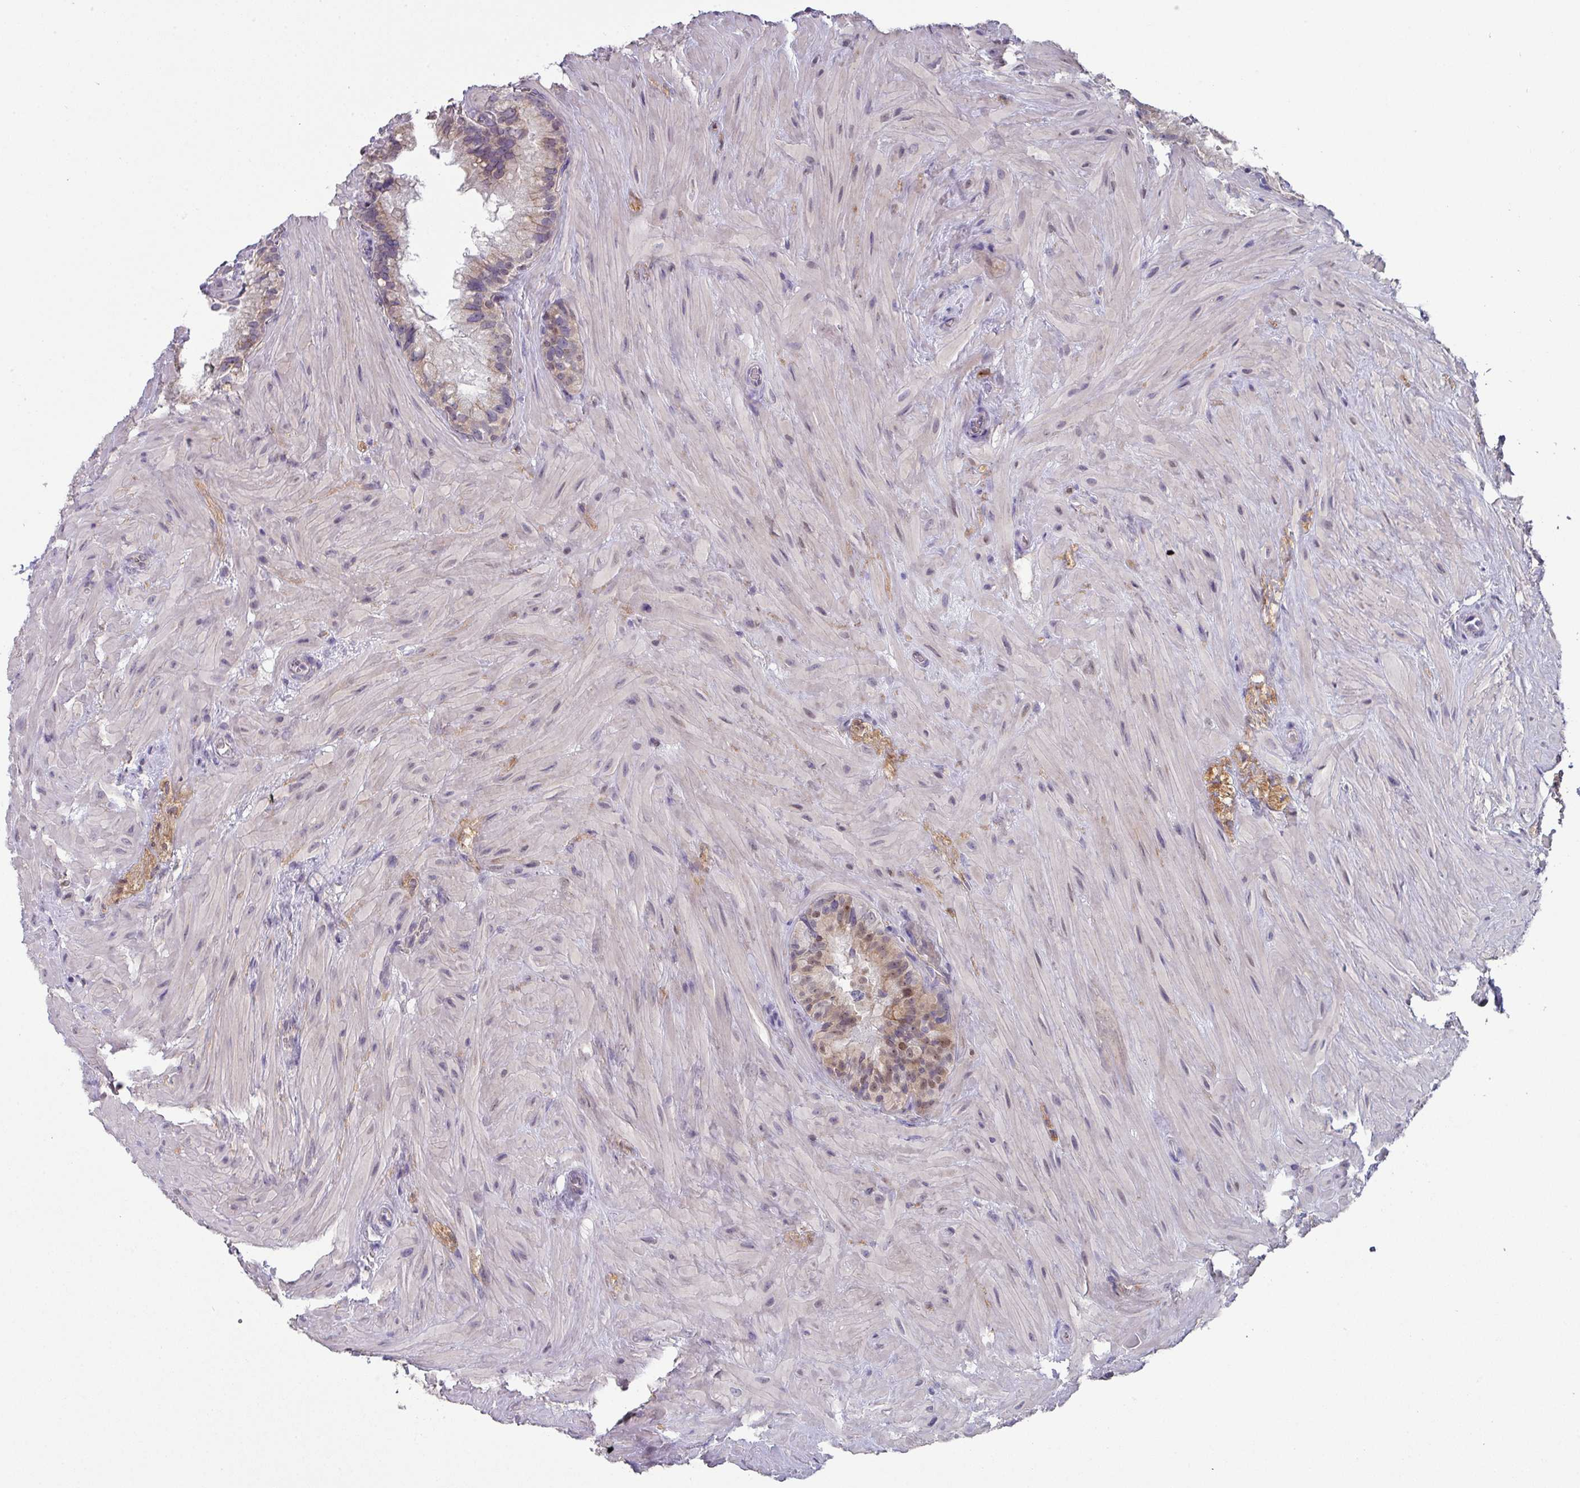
{"staining": {"intensity": "weak", "quantity": "25%-75%", "location": "cytoplasmic/membranous,nuclear"}, "tissue": "seminal vesicle", "cell_type": "Glandular cells", "image_type": "normal", "snomed": [{"axis": "morphology", "description": "Normal tissue, NOS"}, {"axis": "topography", "description": "Seminal veicle"}], "caption": "A low amount of weak cytoplasmic/membranous,nuclear positivity is identified in about 25%-75% of glandular cells in benign seminal vesicle. (Brightfield microscopy of DAB IHC at high magnification).", "gene": "DCAF12L1", "patient": {"sex": "male", "age": 68}}